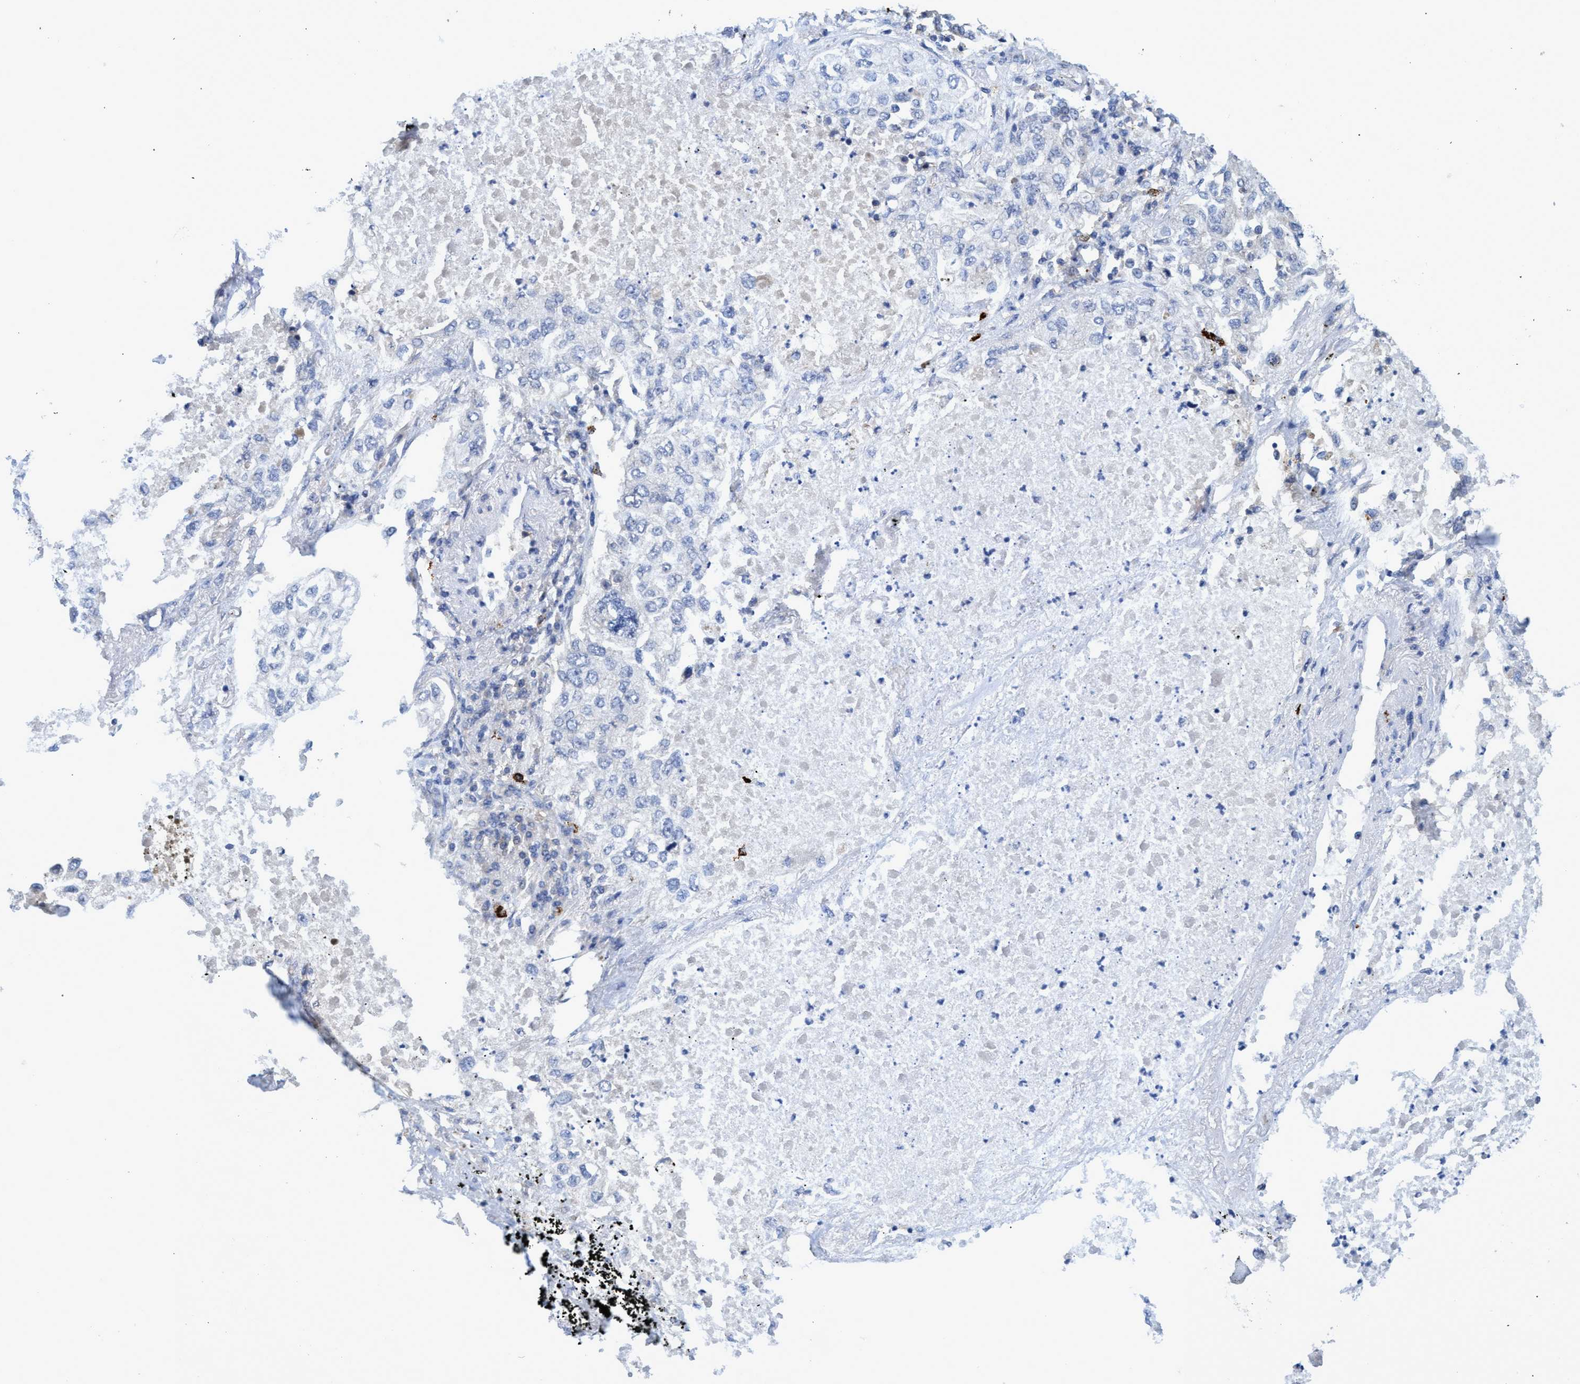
{"staining": {"intensity": "negative", "quantity": "none", "location": "none"}, "tissue": "lung cancer", "cell_type": "Tumor cells", "image_type": "cancer", "snomed": [{"axis": "morphology", "description": "Inflammation, NOS"}, {"axis": "morphology", "description": "Adenocarcinoma, NOS"}, {"axis": "topography", "description": "Lung"}], "caption": "This is an IHC image of human lung adenocarcinoma. There is no positivity in tumor cells.", "gene": "PNPO", "patient": {"sex": "male", "age": 63}}